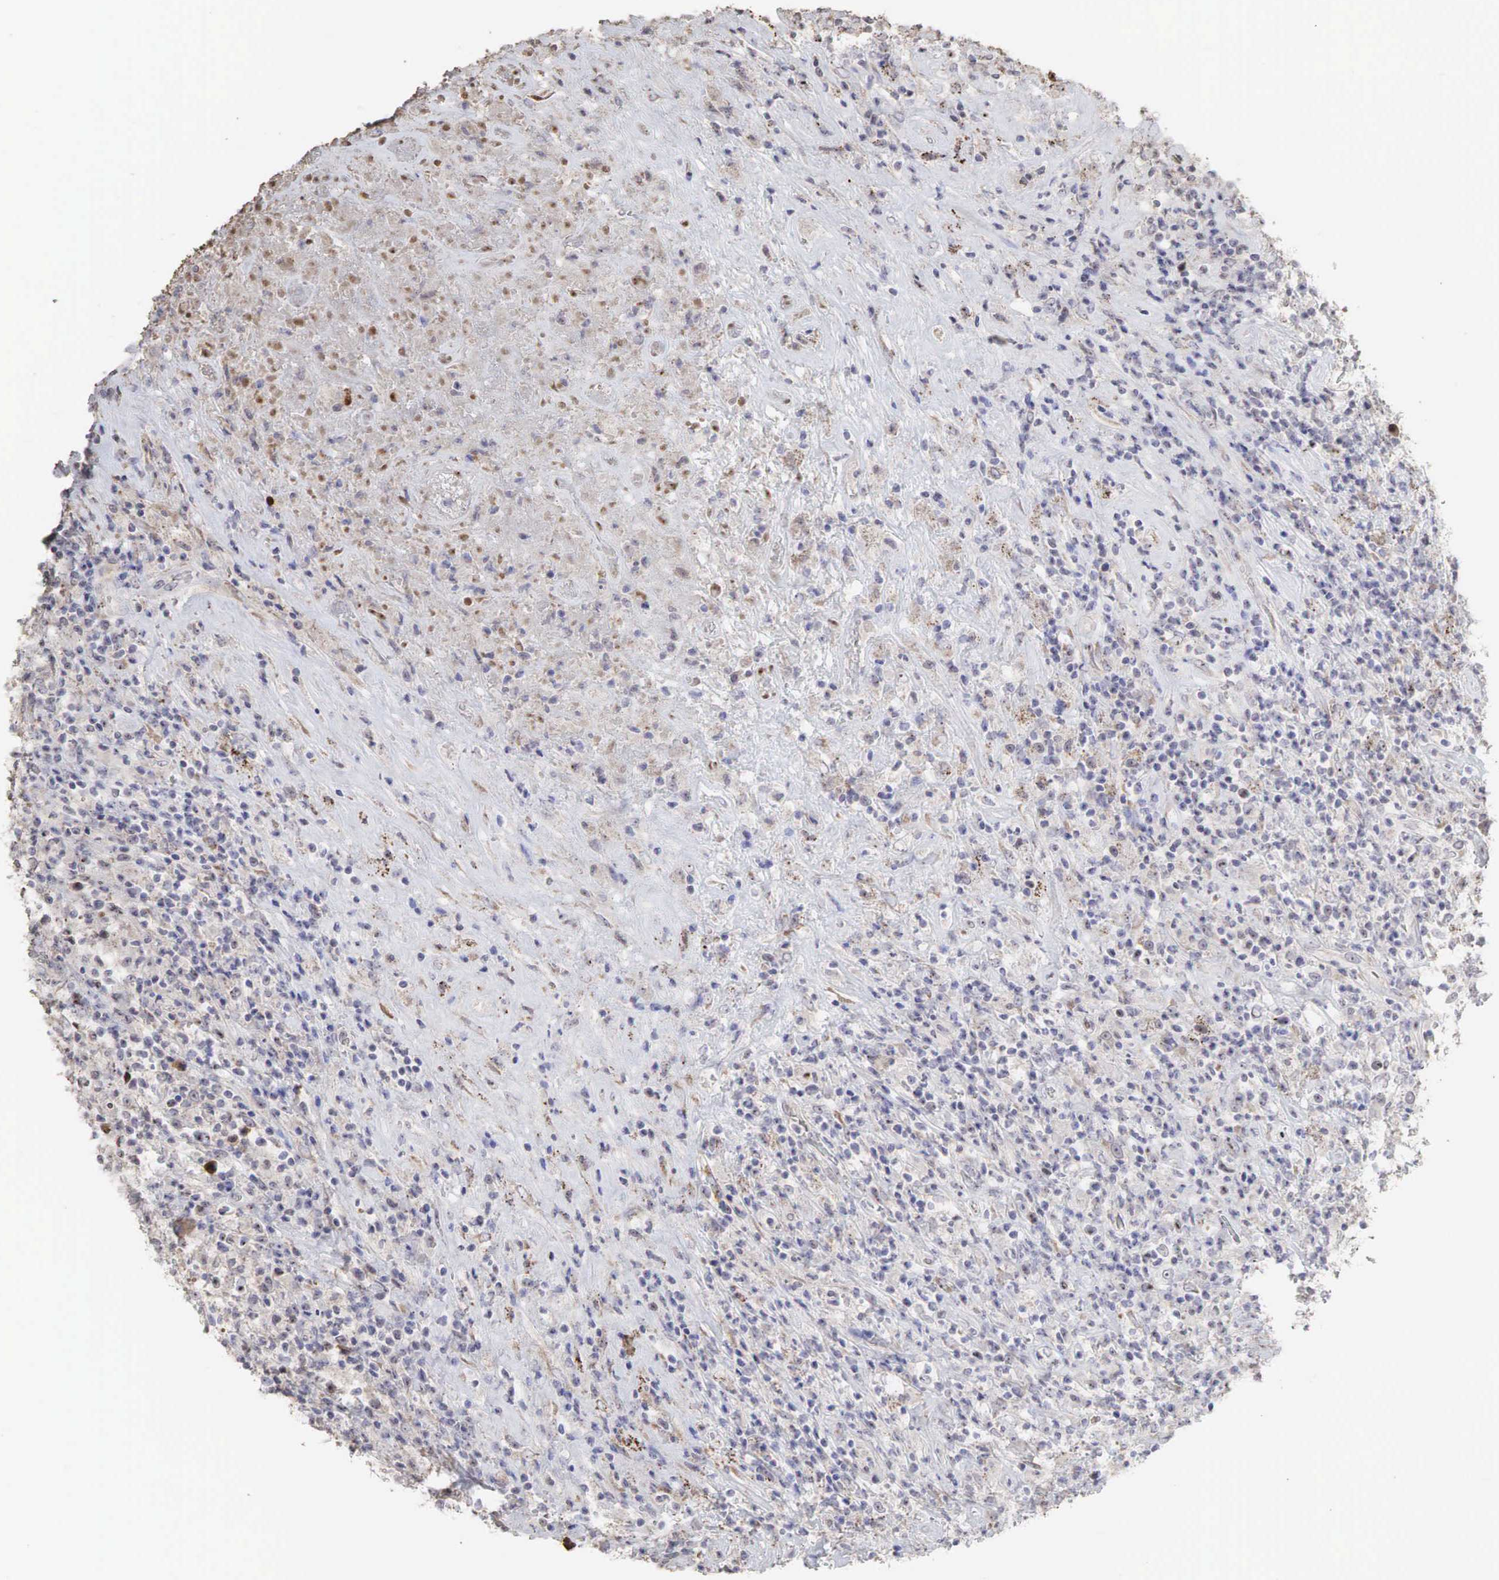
{"staining": {"intensity": "weak", "quantity": "<25%", "location": "cytoplasmic/membranous,nuclear"}, "tissue": "lymphoma", "cell_type": "Tumor cells", "image_type": "cancer", "snomed": [{"axis": "morphology", "description": "Hodgkin's disease, NOS"}, {"axis": "topography", "description": "Lymph node"}], "caption": "Immunohistochemical staining of Hodgkin's disease demonstrates no significant expression in tumor cells.", "gene": "DKC1", "patient": {"sex": "male", "age": 46}}